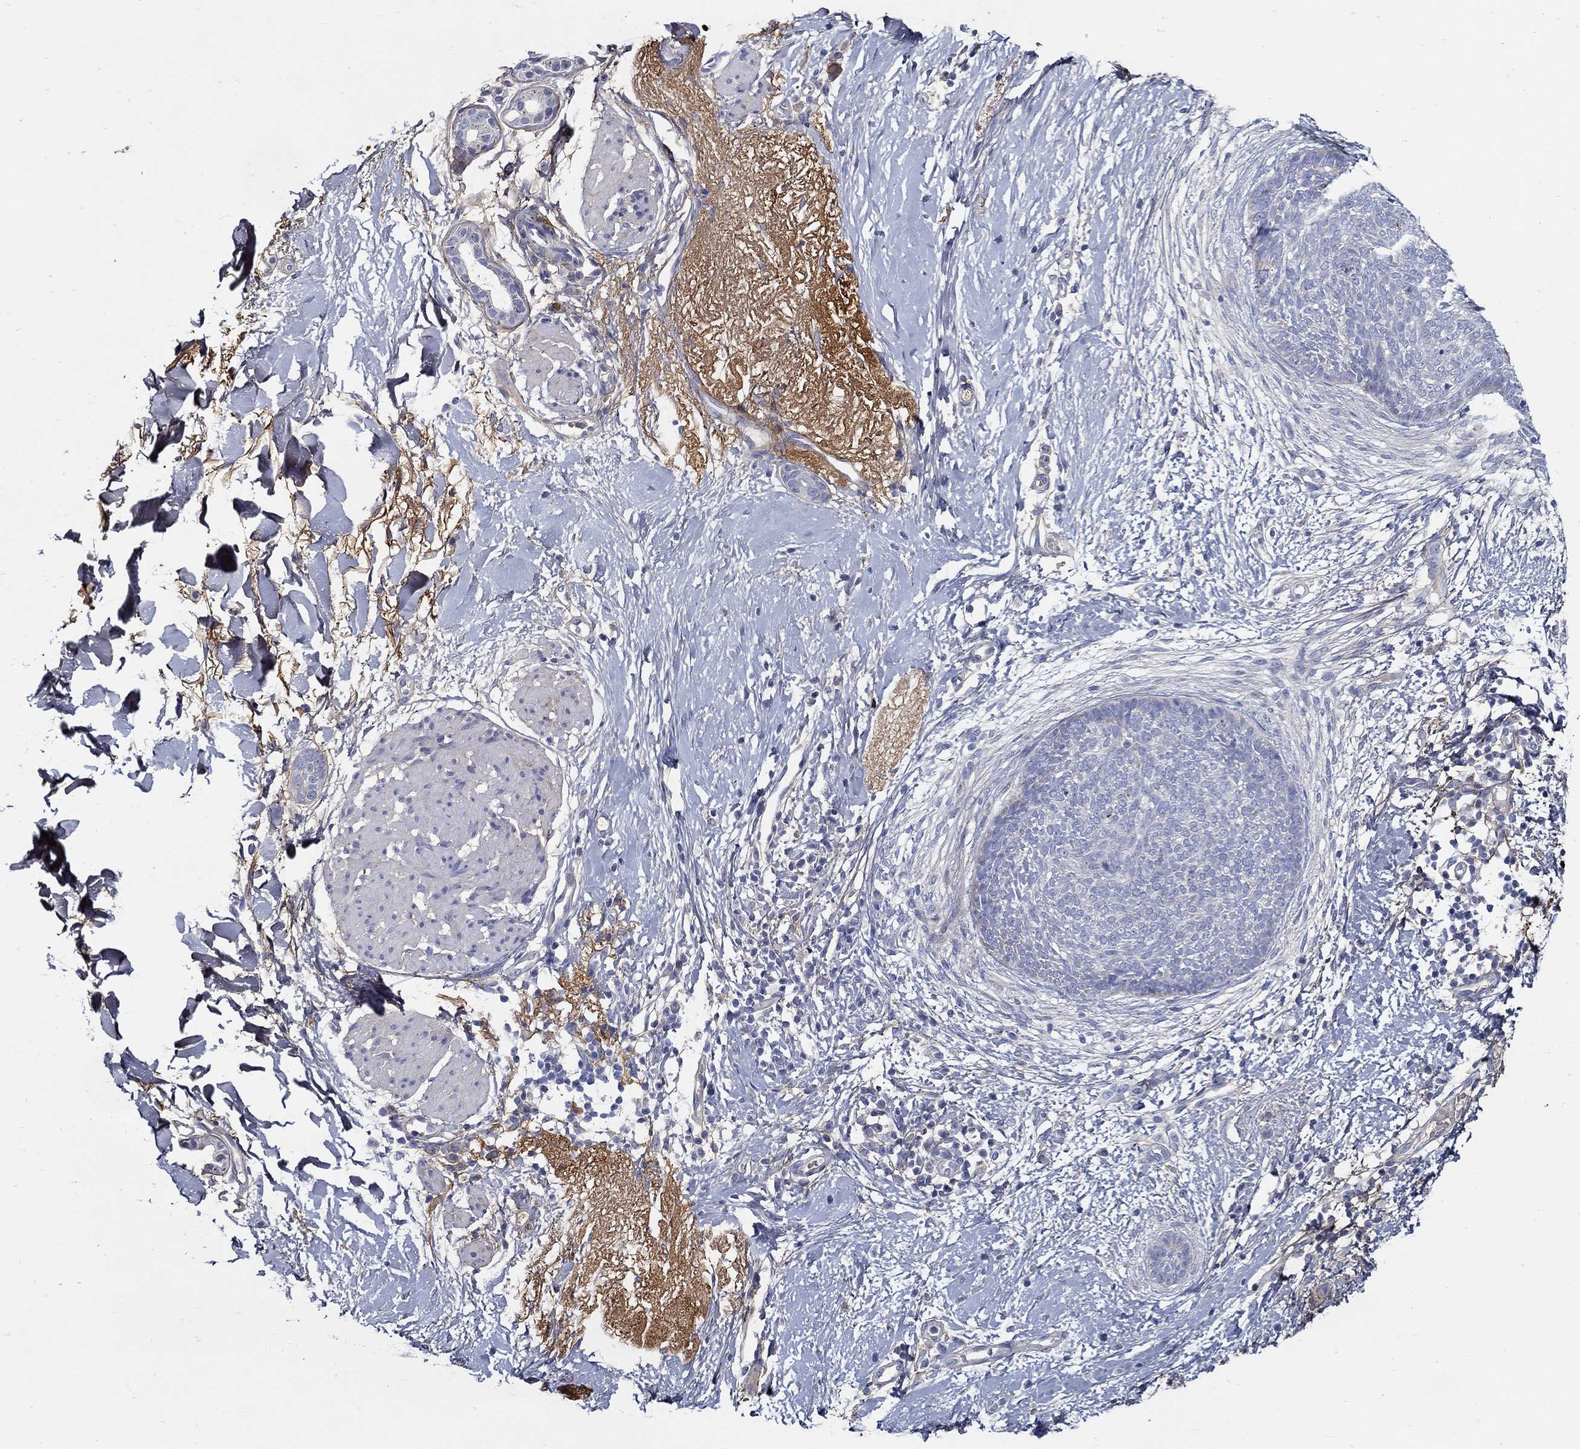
{"staining": {"intensity": "negative", "quantity": "none", "location": "none"}, "tissue": "skin cancer", "cell_type": "Tumor cells", "image_type": "cancer", "snomed": [{"axis": "morphology", "description": "Normal tissue, NOS"}, {"axis": "morphology", "description": "Basal cell carcinoma"}, {"axis": "topography", "description": "Skin"}], "caption": "An image of skin cancer (basal cell carcinoma) stained for a protein reveals no brown staining in tumor cells.", "gene": "TGFBI", "patient": {"sex": "male", "age": 84}}